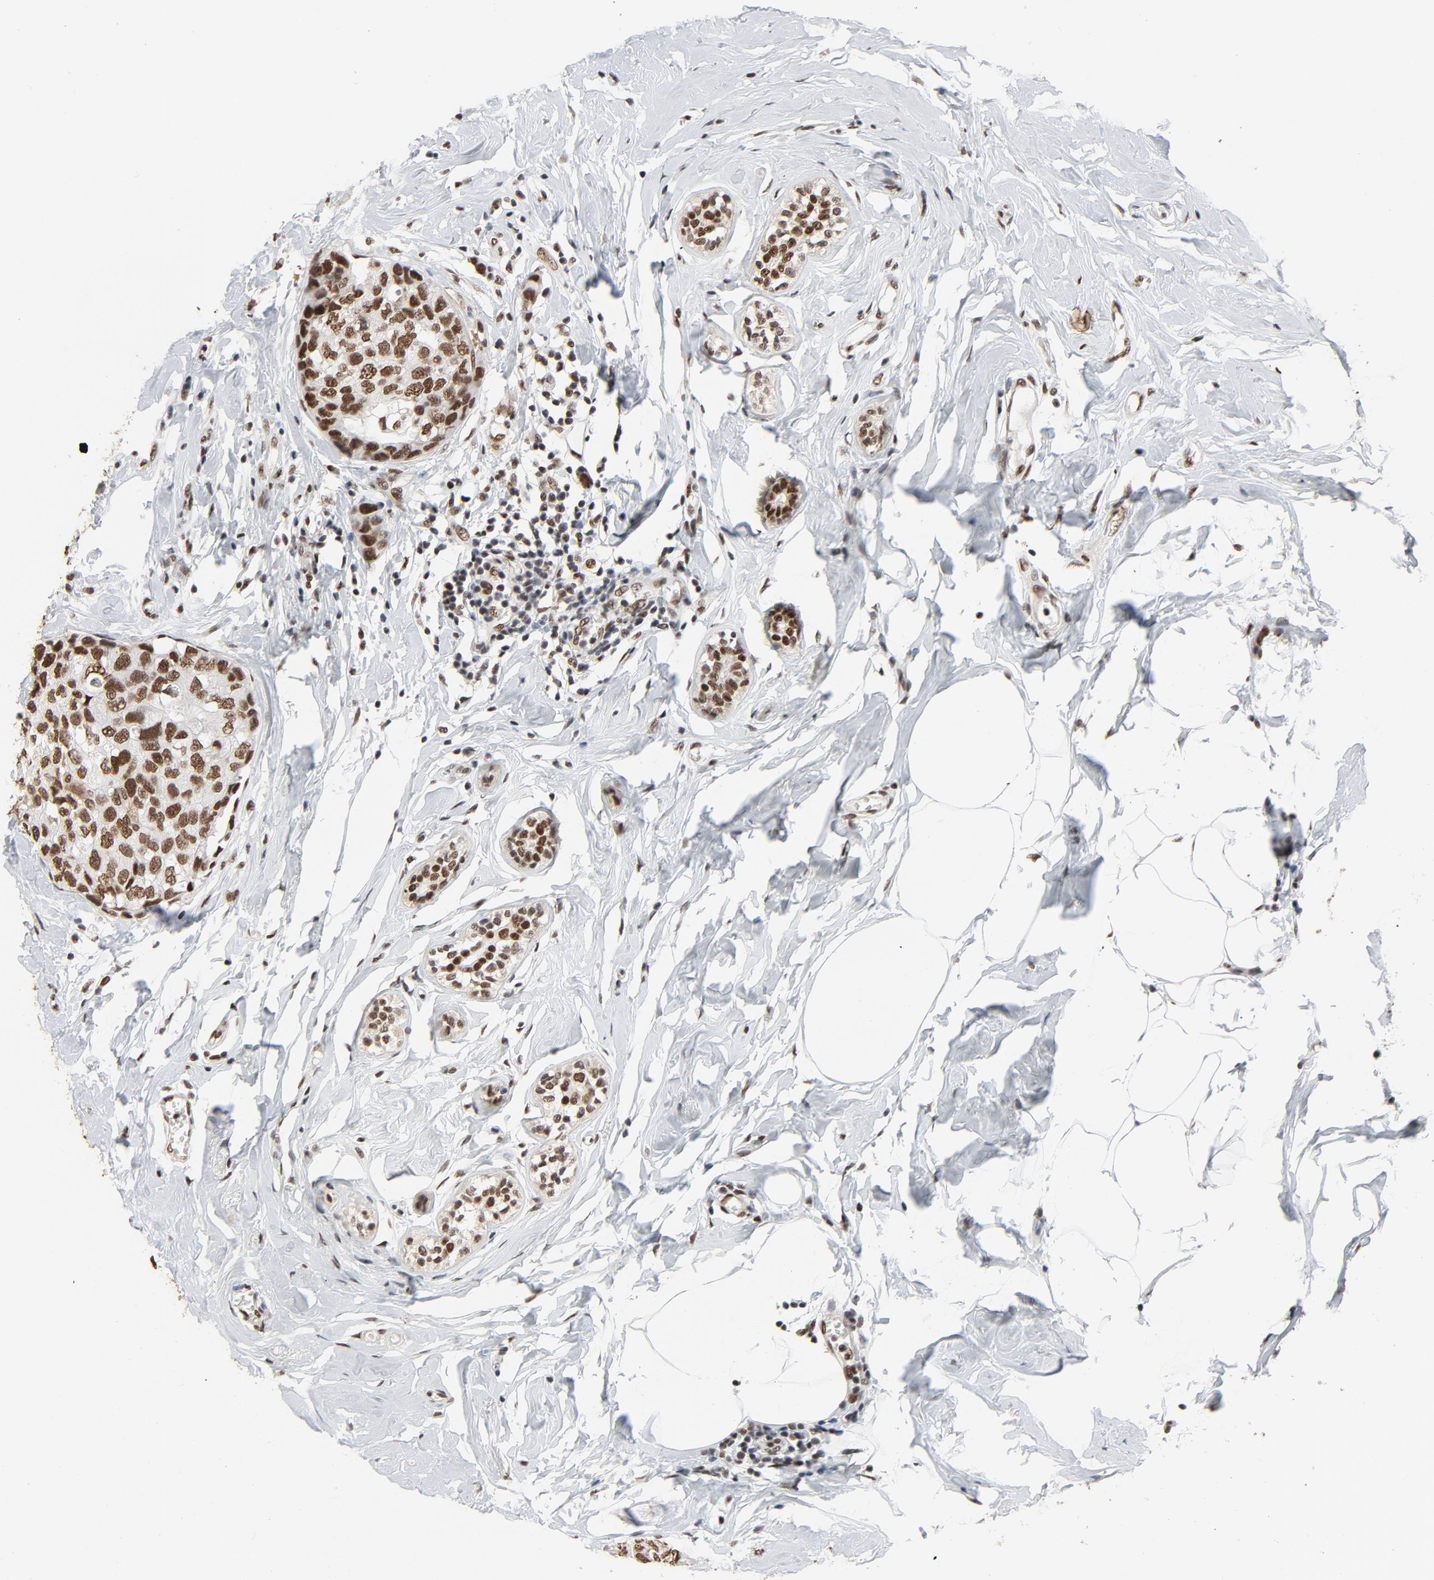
{"staining": {"intensity": "moderate", "quantity": ">75%", "location": "nuclear"}, "tissue": "breast cancer", "cell_type": "Tumor cells", "image_type": "cancer", "snomed": [{"axis": "morphology", "description": "Normal tissue, NOS"}, {"axis": "morphology", "description": "Duct carcinoma"}, {"axis": "topography", "description": "Breast"}], "caption": "Immunohistochemistry (IHC) (DAB (3,3'-diaminobenzidine)) staining of human breast cancer demonstrates moderate nuclear protein positivity in approximately >75% of tumor cells.", "gene": "MRE11", "patient": {"sex": "female", "age": 50}}